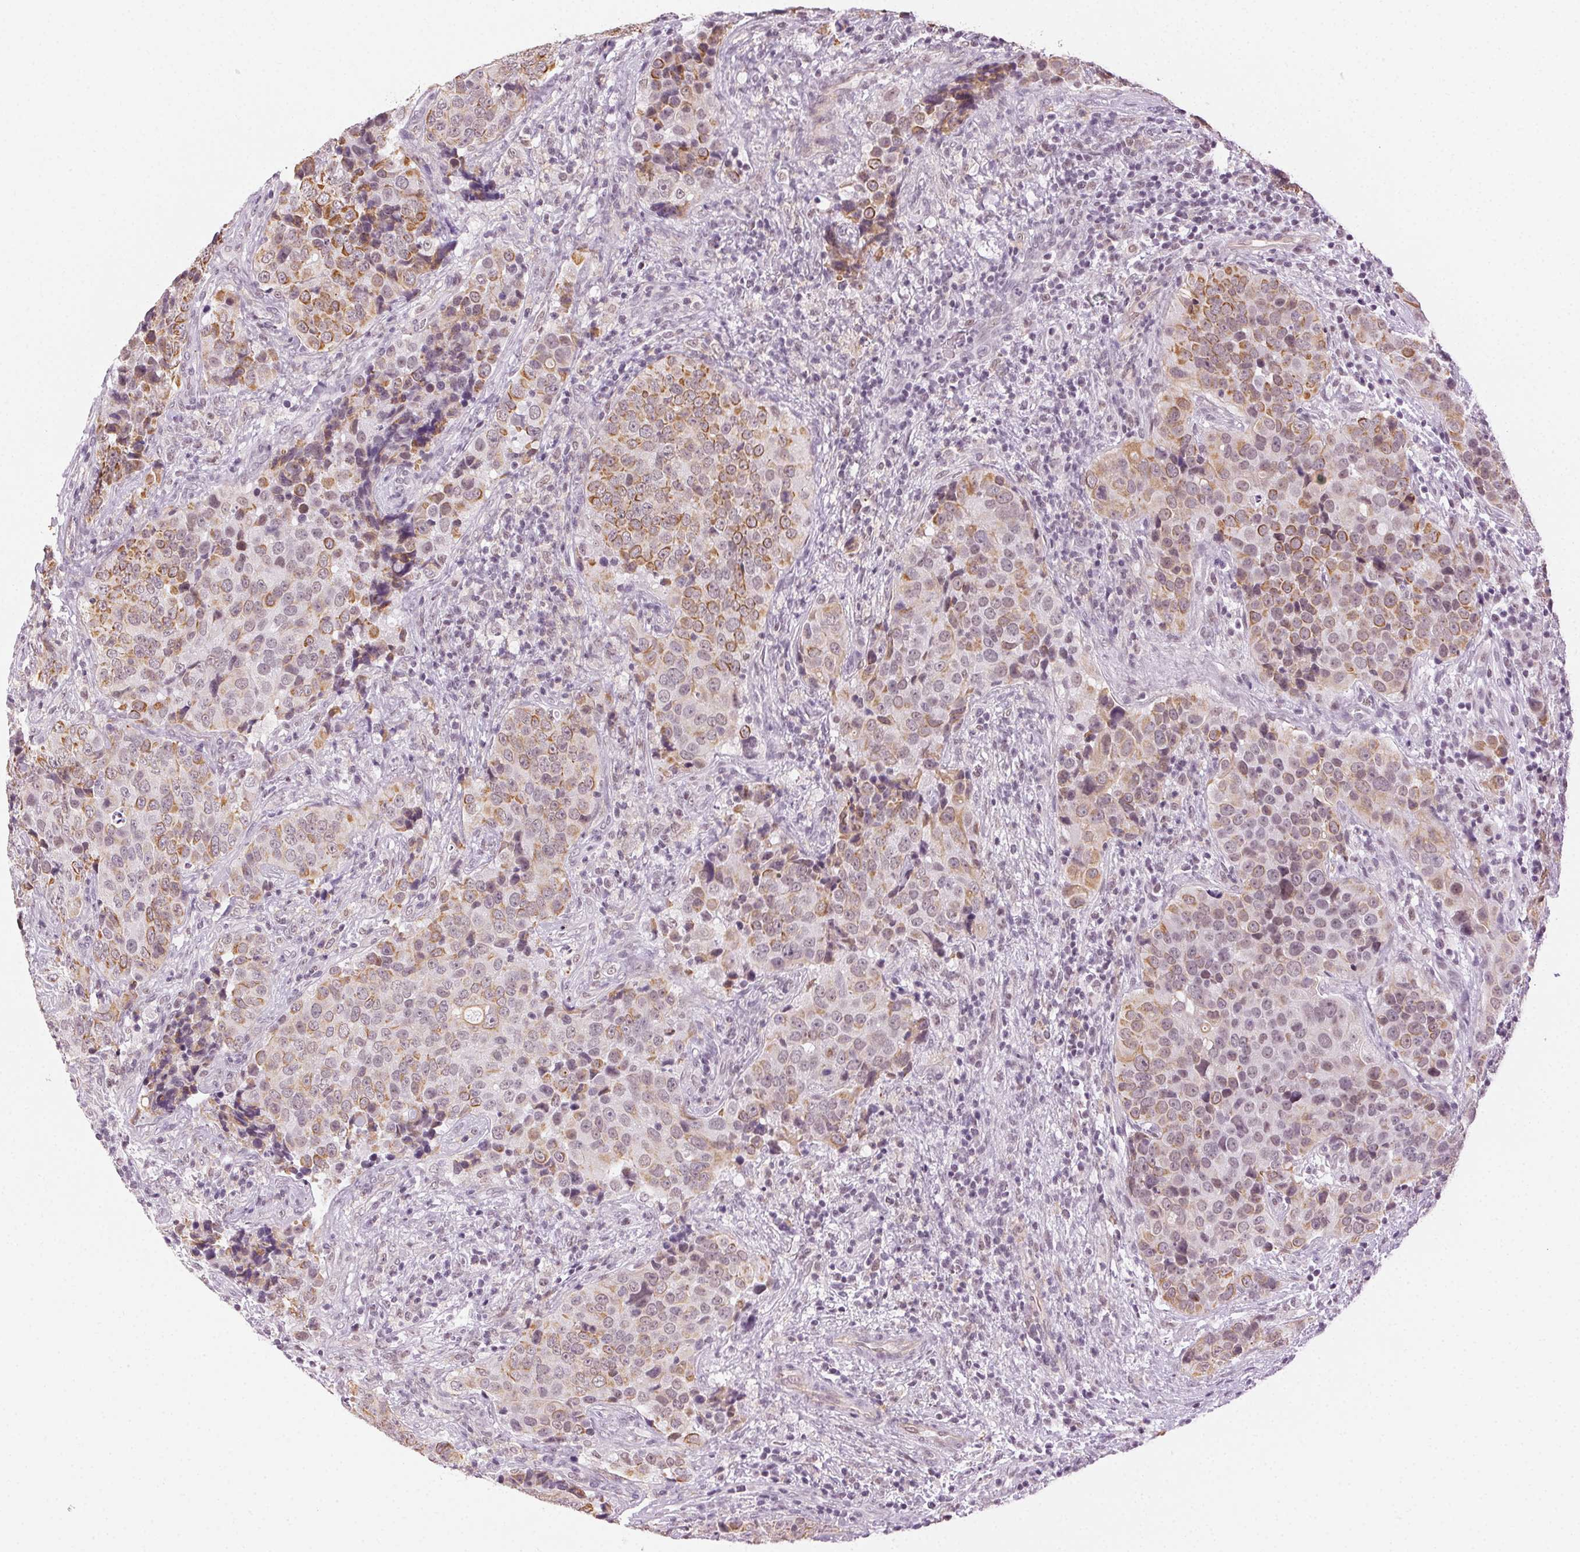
{"staining": {"intensity": "moderate", "quantity": "25%-75%", "location": "cytoplasmic/membranous"}, "tissue": "urothelial cancer", "cell_type": "Tumor cells", "image_type": "cancer", "snomed": [{"axis": "morphology", "description": "Urothelial carcinoma, NOS"}, {"axis": "topography", "description": "Urinary bladder"}], "caption": "DAB immunohistochemical staining of human urothelial cancer displays moderate cytoplasmic/membranous protein expression in approximately 25%-75% of tumor cells. (DAB = brown stain, brightfield microscopy at high magnification).", "gene": "AIF1L", "patient": {"sex": "male", "age": 52}}